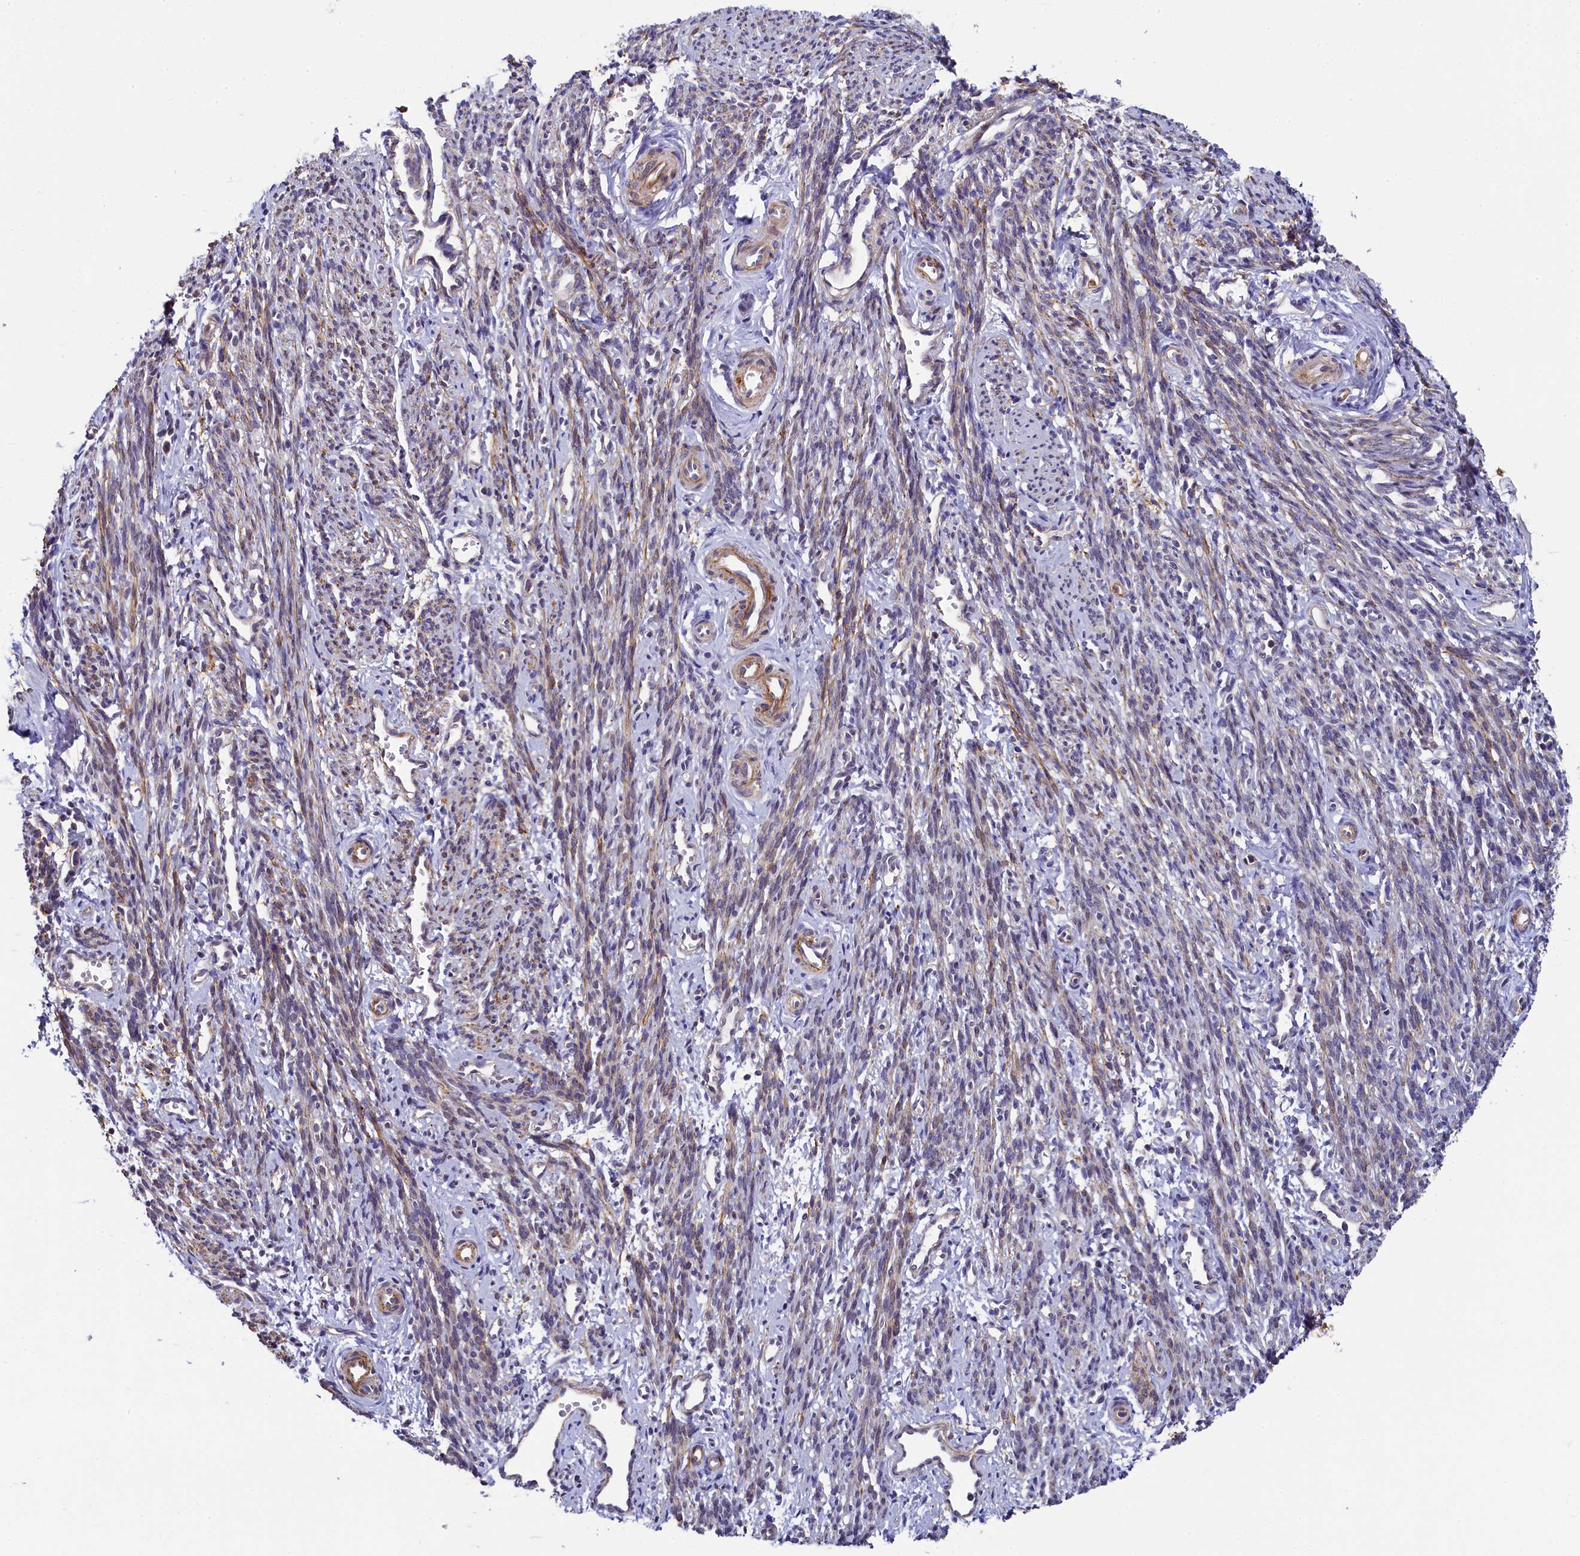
{"staining": {"intensity": "moderate", "quantity": "25%-75%", "location": "cytoplasmic/membranous"}, "tissue": "smooth muscle", "cell_type": "Smooth muscle cells", "image_type": "normal", "snomed": [{"axis": "morphology", "description": "Normal tissue, NOS"}, {"axis": "topography", "description": "Smooth muscle"}, {"axis": "topography", "description": "Uterus"}], "caption": "This micrograph displays unremarkable smooth muscle stained with immunohistochemistry to label a protein in brown. The cytoplasmic/membranous of smooth muscle cells show moderate positivity for the protein. Nuclei are counter-stained blue.", "gene": "INTS14", "patient": {"sex": "female", "age": 59}}